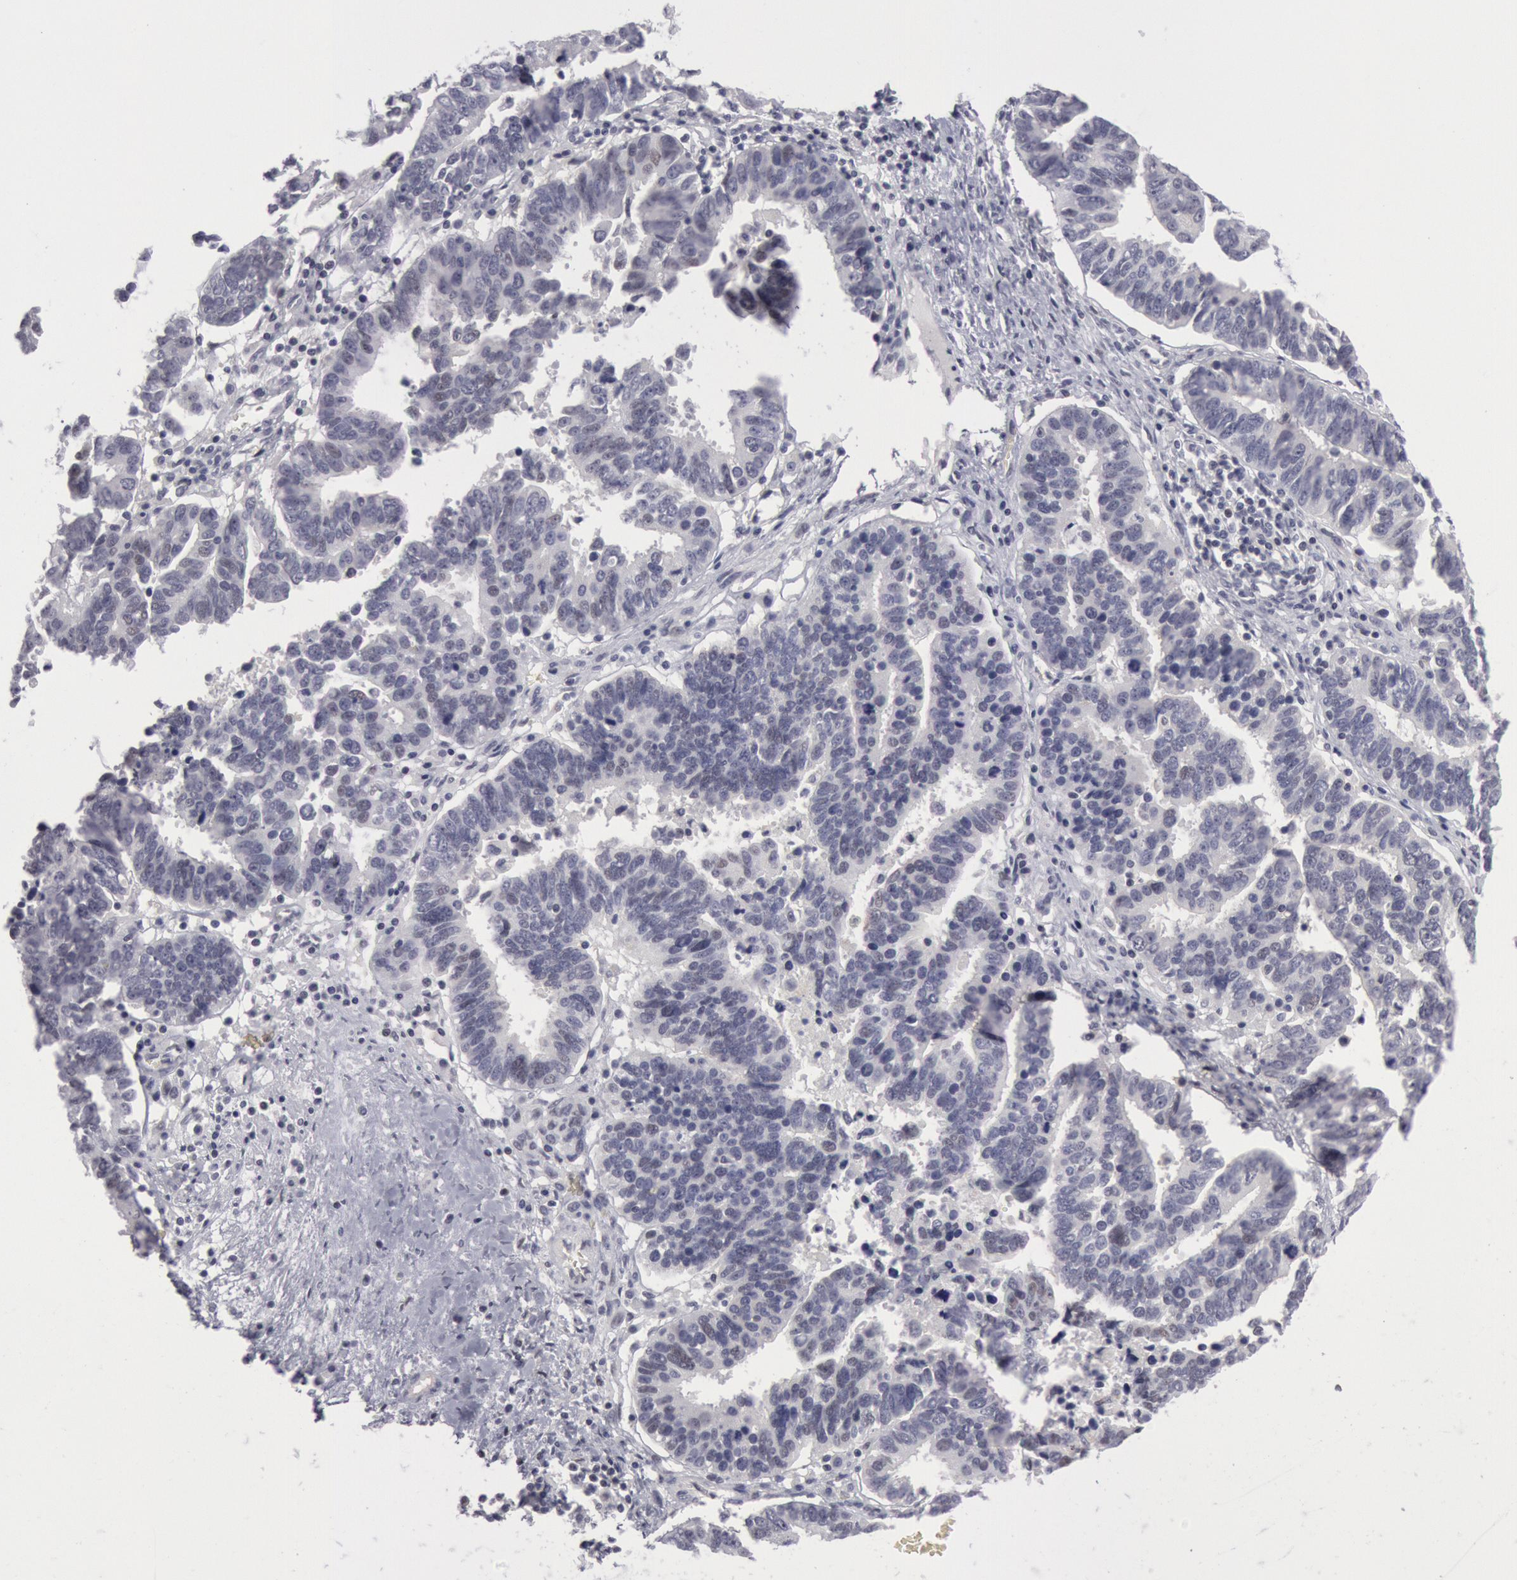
{"staining": {"intensity": "negative", "quantity": "none", "location": "none"}, "tissue": "ovarian cancer", "cell_type": "Tumor cells", "image_type": "cancer", "snomed": [{"axis": "morphology", "description": "Carcinoma, endometroid"}, {"axis": "morphology", "description": "Cystadenocarcinoma, serous, NOS"}, {"axis": "topography", "description": "Ovary"}], "caption": "High magnification brightfield microscopy of endometroid carcinoma (ovarian) stained with DAB (3,3'-diaminobenzidine) (brown) and counterstained with hematoxylin (blue): tumor cells show no significant expression.", "gene": "JOSD1", "patient": {"sex": "female", "age": 45}}